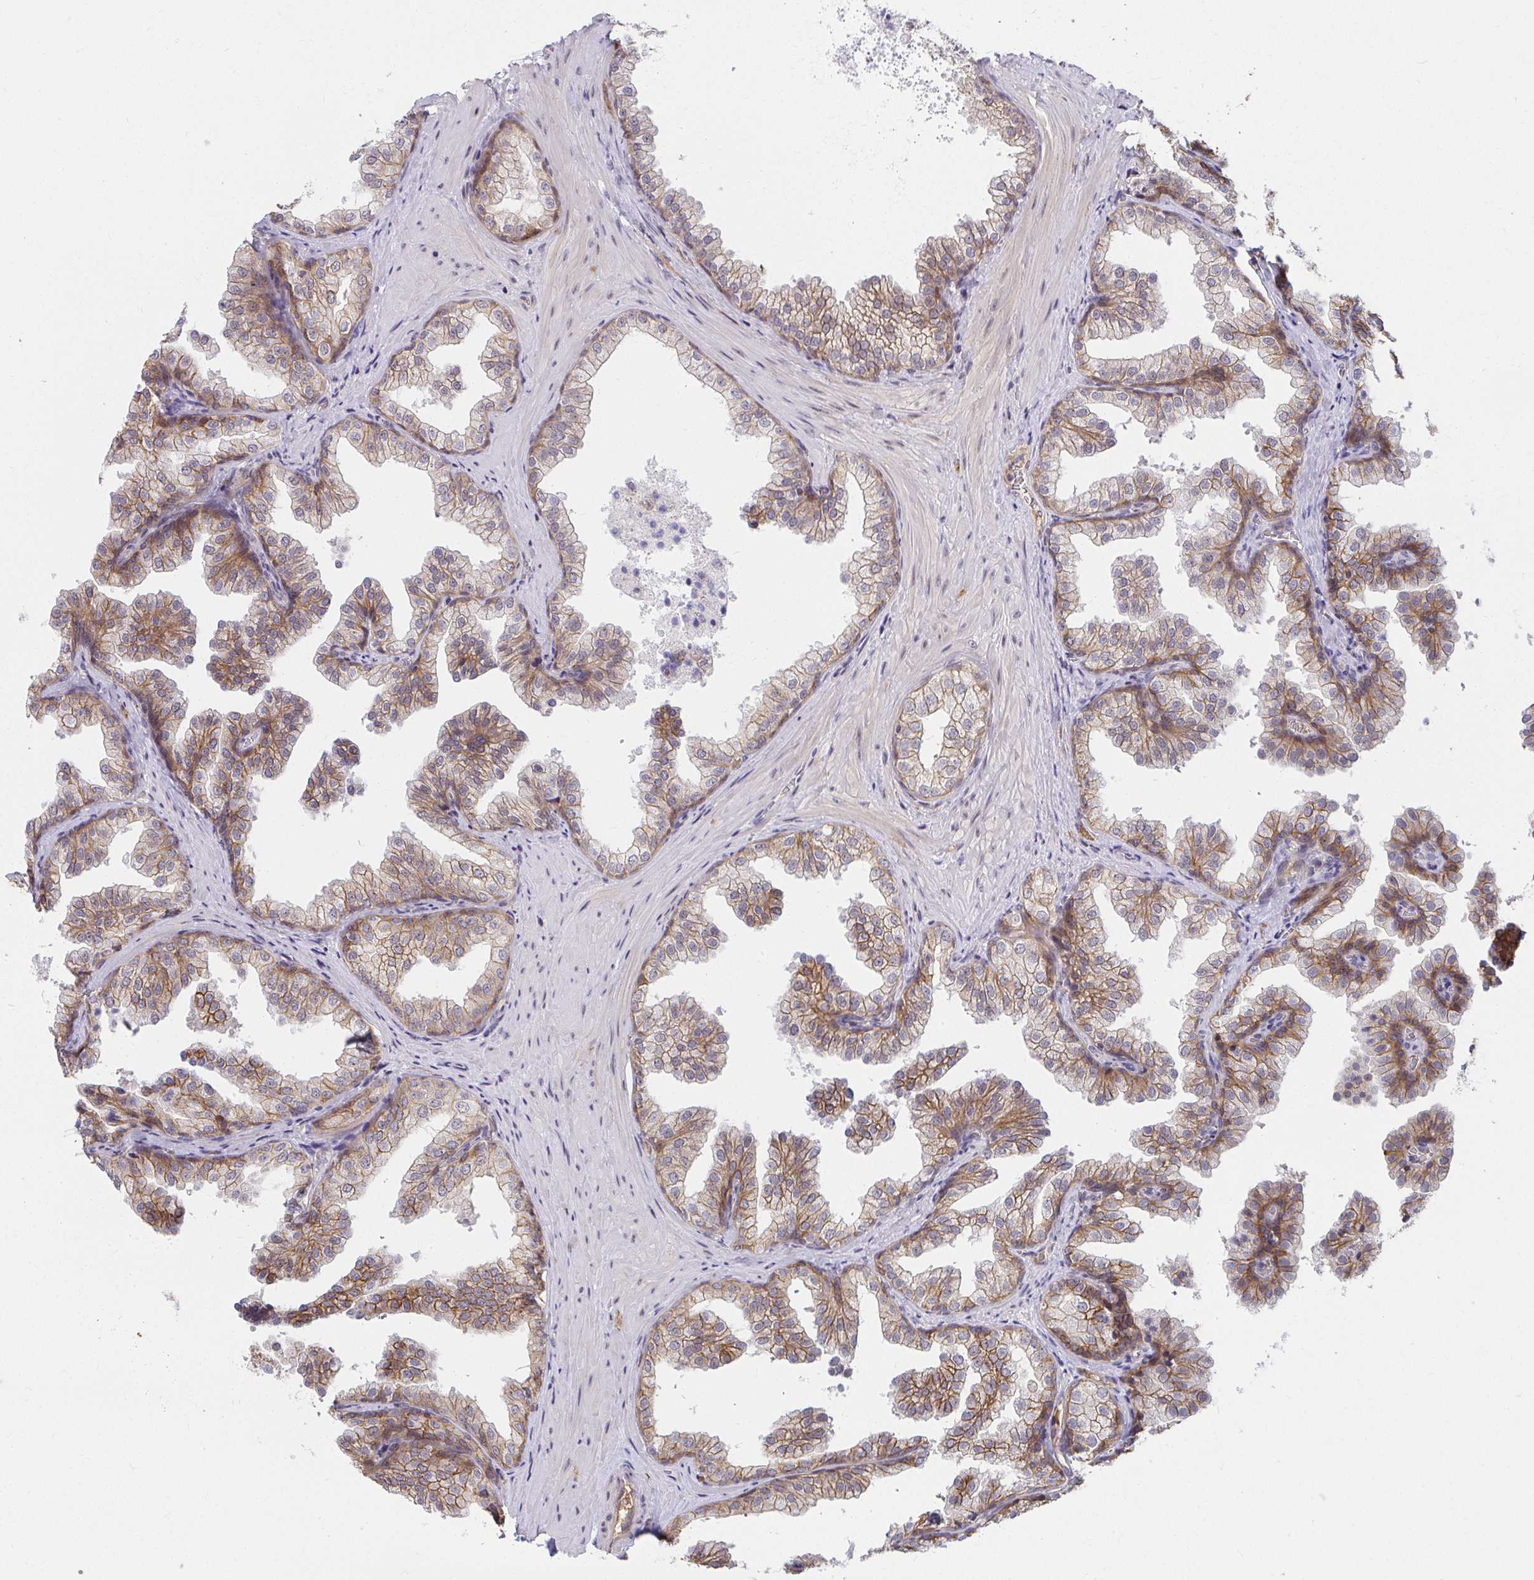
{"staining": {"intensity": "moderate", "quantity": "25%-75%", "location": "cytoplasmic/membranous"}, "tissue": "prostate", "cell_type": "Glandular cells", "image_type": "normal", "snomed": [{"axis": "morphology", "description": "Normal tissue, NOS"}, {"axis": "topography", "description": "Prostate"}], "caption": "Brown immunohistochemical staining in benign human prostate demonstrates moderate cytoplasmic/membranous positivity in about 25%-75% of glandular cells. (DAB = brown stain, brightfield microscopy at high magnification).", "gene": "ANK3", "patient": {"sex": "male", "age": 37}}